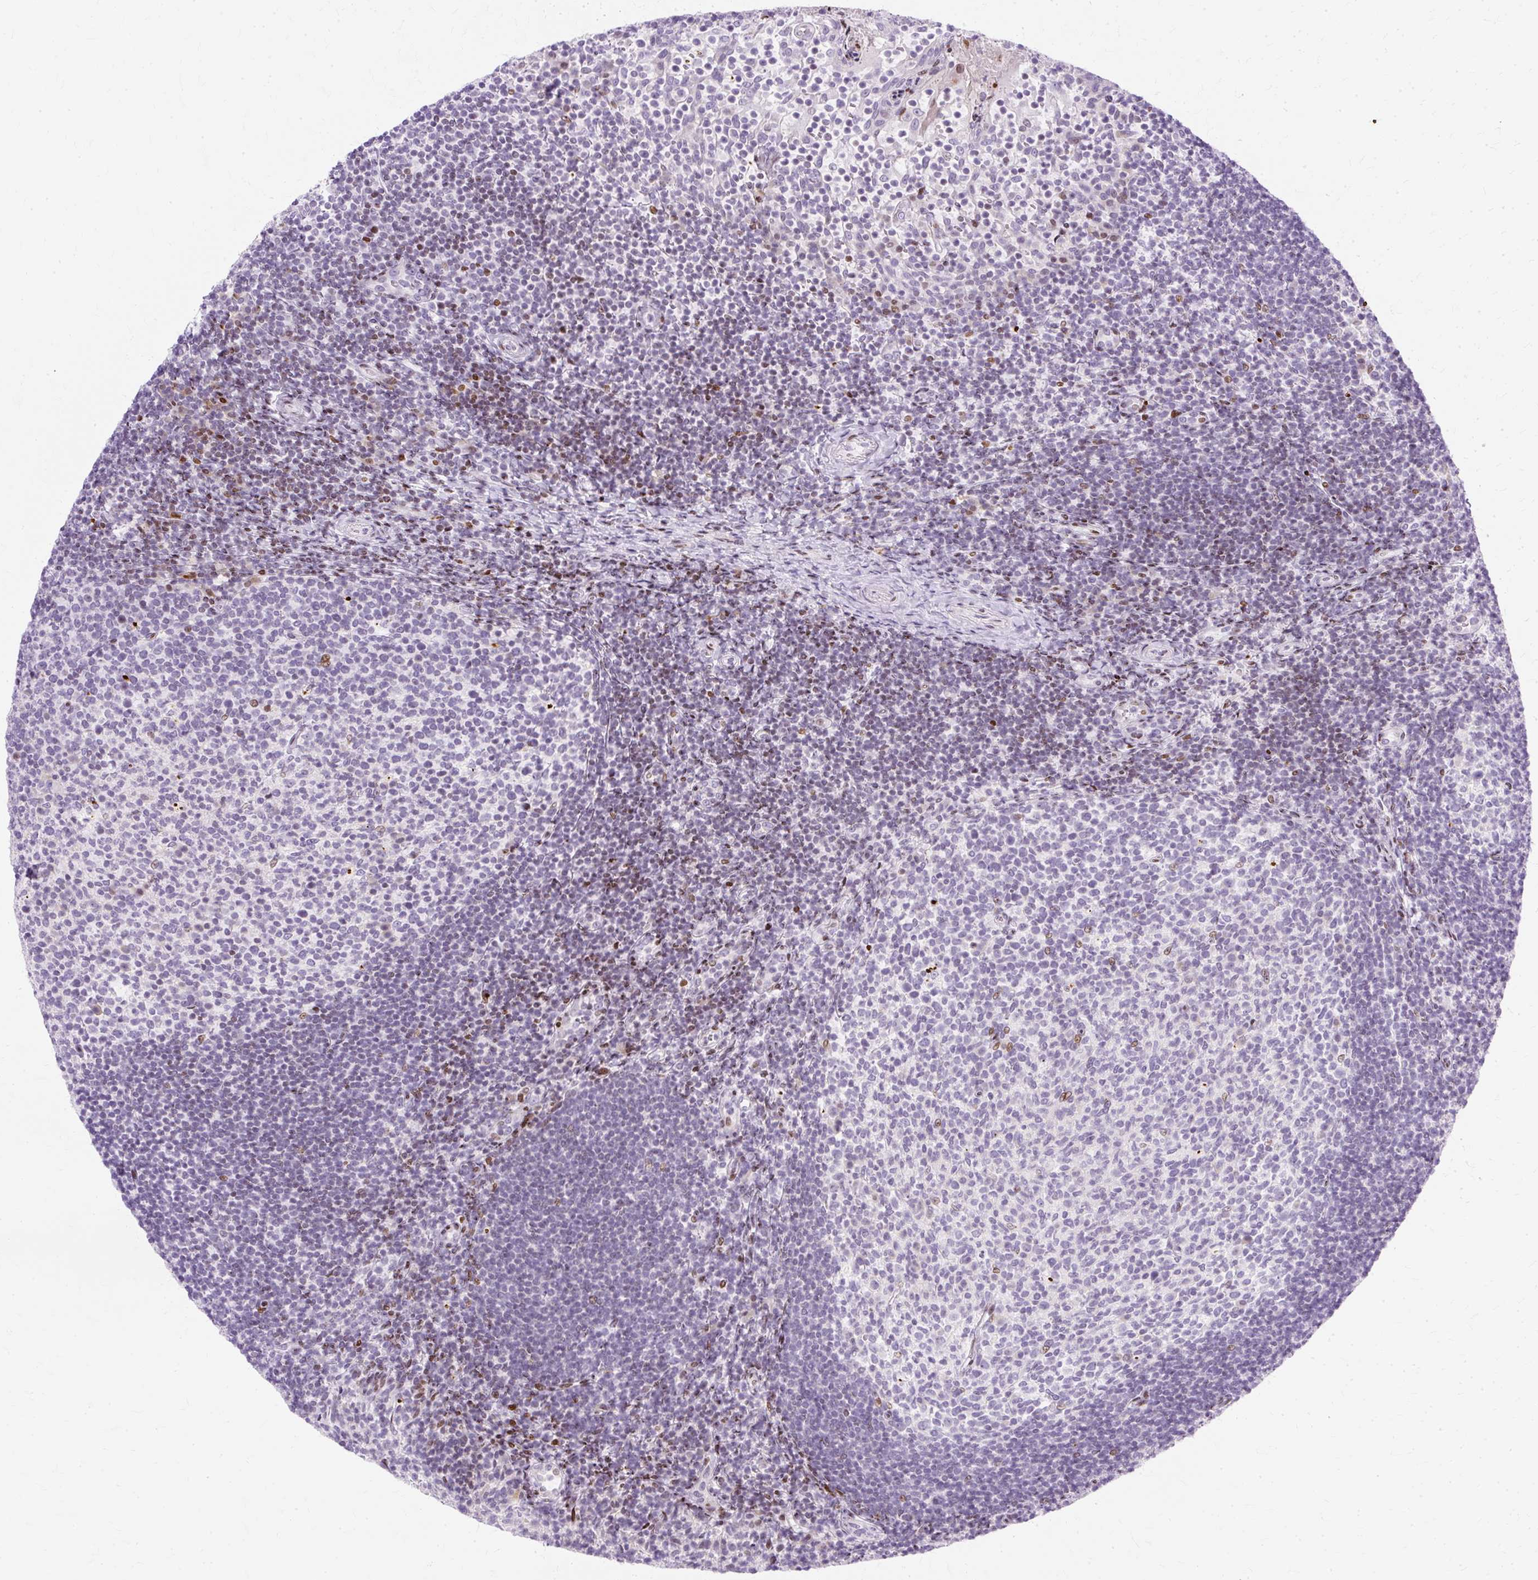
{"staining": {"intensity": "moderate", "quantity": "<25%", "location": "nuclear"}, "tissue": "tonsil", "cell_type": "Germinal center cells", "image_type": "normal", "snomed": [{"axis": "morphology", "description": "Normal tissue, NOS"}, {"axis": "topography", "description": "Tonsil"}], "caption": "Immunohistochemical staining of unremarkable tonsil exhibits <25% levels of moderate nuclear protein staining in about <25% of germinal center cells. (Stains: DAB in brown, nuclei in blue, Microscopy: brightfield microscopy at high magnification).", "gene": "TMEM177", "patient": {"sex": "female", "age": 10}}